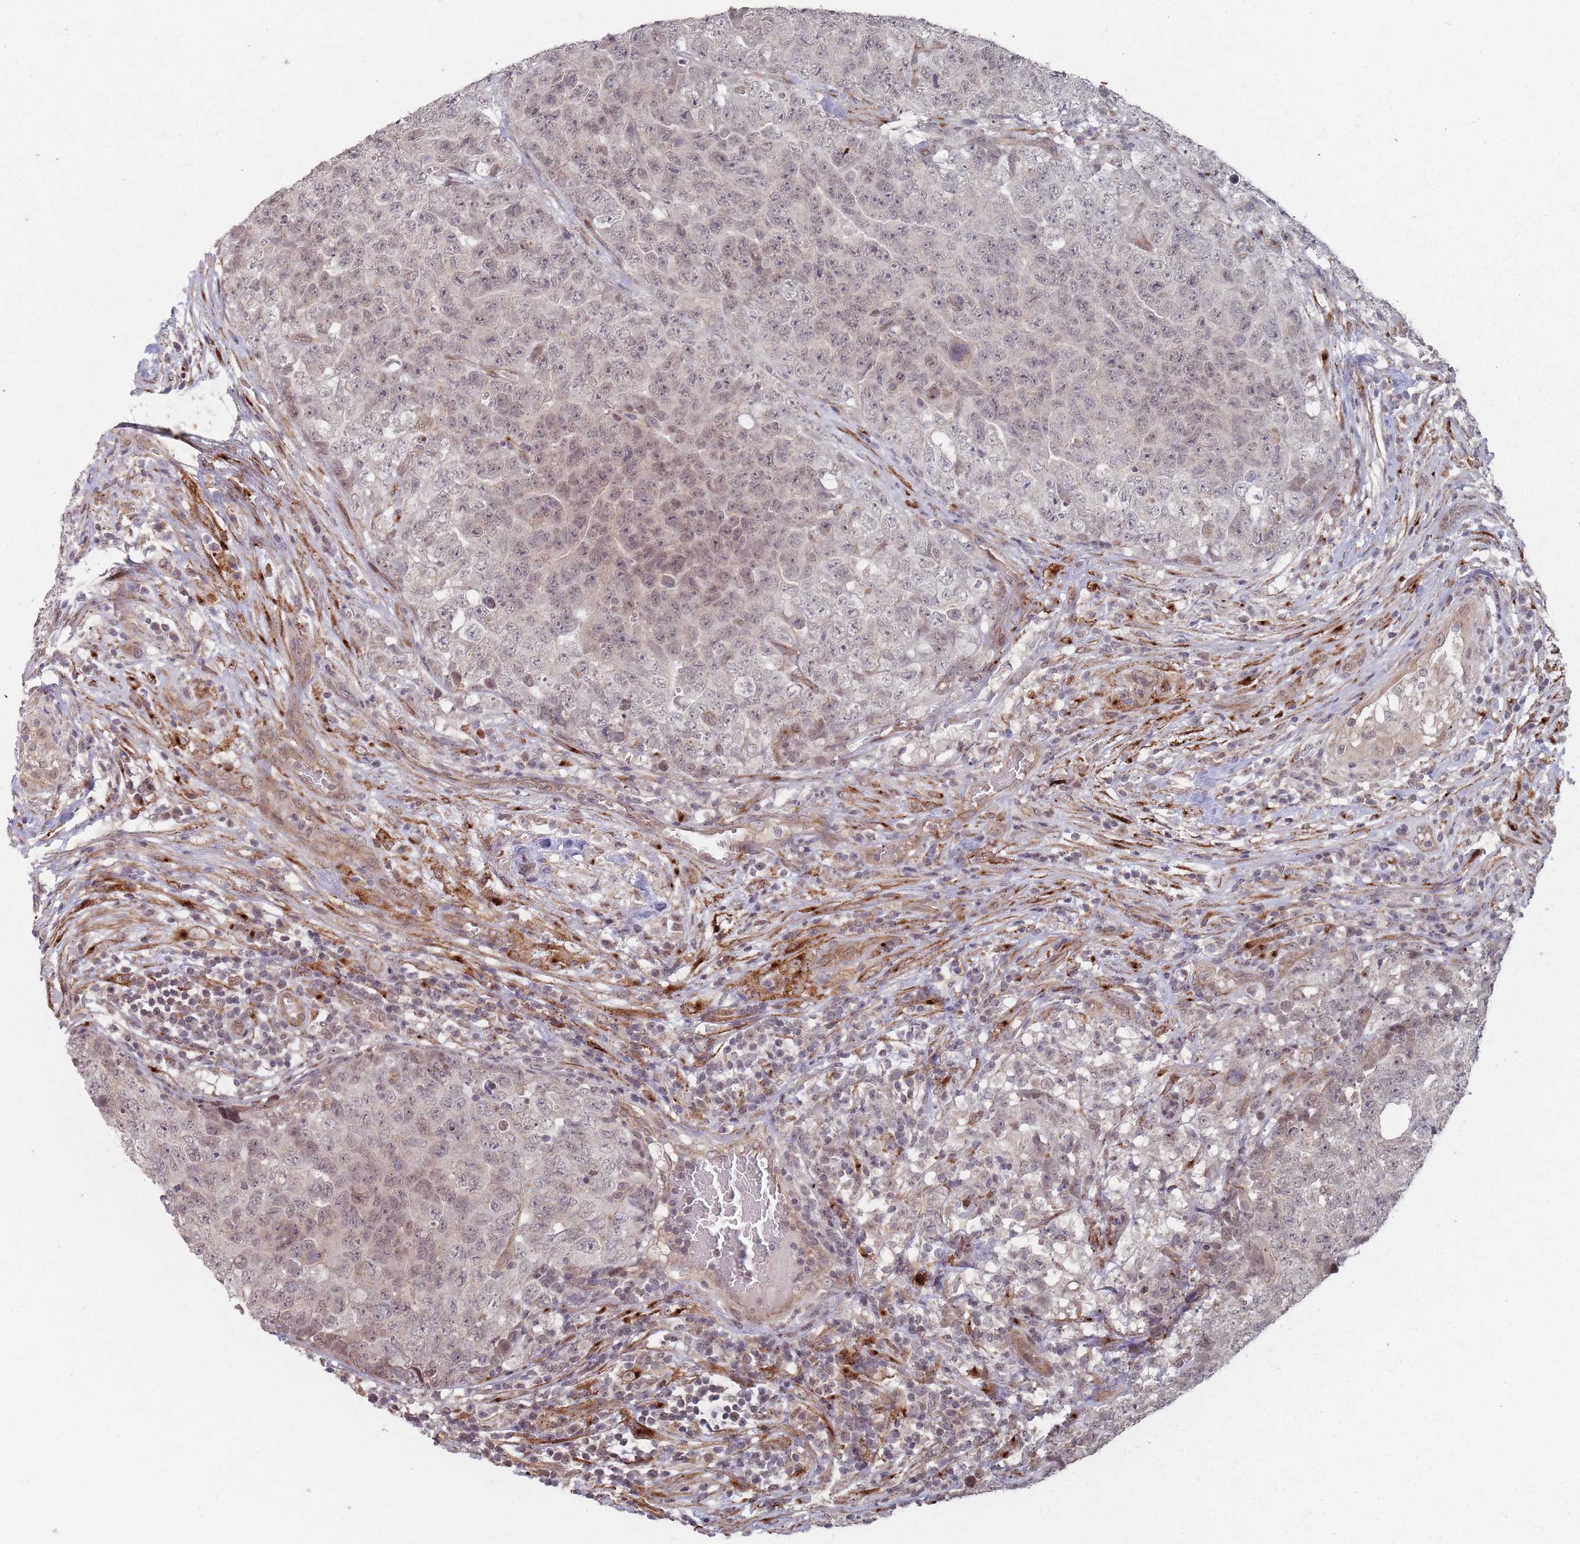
{"staining": {"intensity": "weak", "quantity": "25%-75%", "location": "nuclear"}, "tissue": "testis cancer", "cell_type": "Tumor cells", "image_type": "cancer", "snomed": [{"axis": "morphology", "description": "Seminoma, NOS"}, {"axis": "morphology", "description": "Teratoma, malignant, NOS"}, {"axis": "topography", "description": "Testis"}], "caption": "Human testis teratoma (malignant) stained with a brown dye demonstrates weak nuclear positive staining in approximately 25%-75% of tumor cells.", "gene": "CNTRL", "patient": {"sex": "male", "age": 34}}